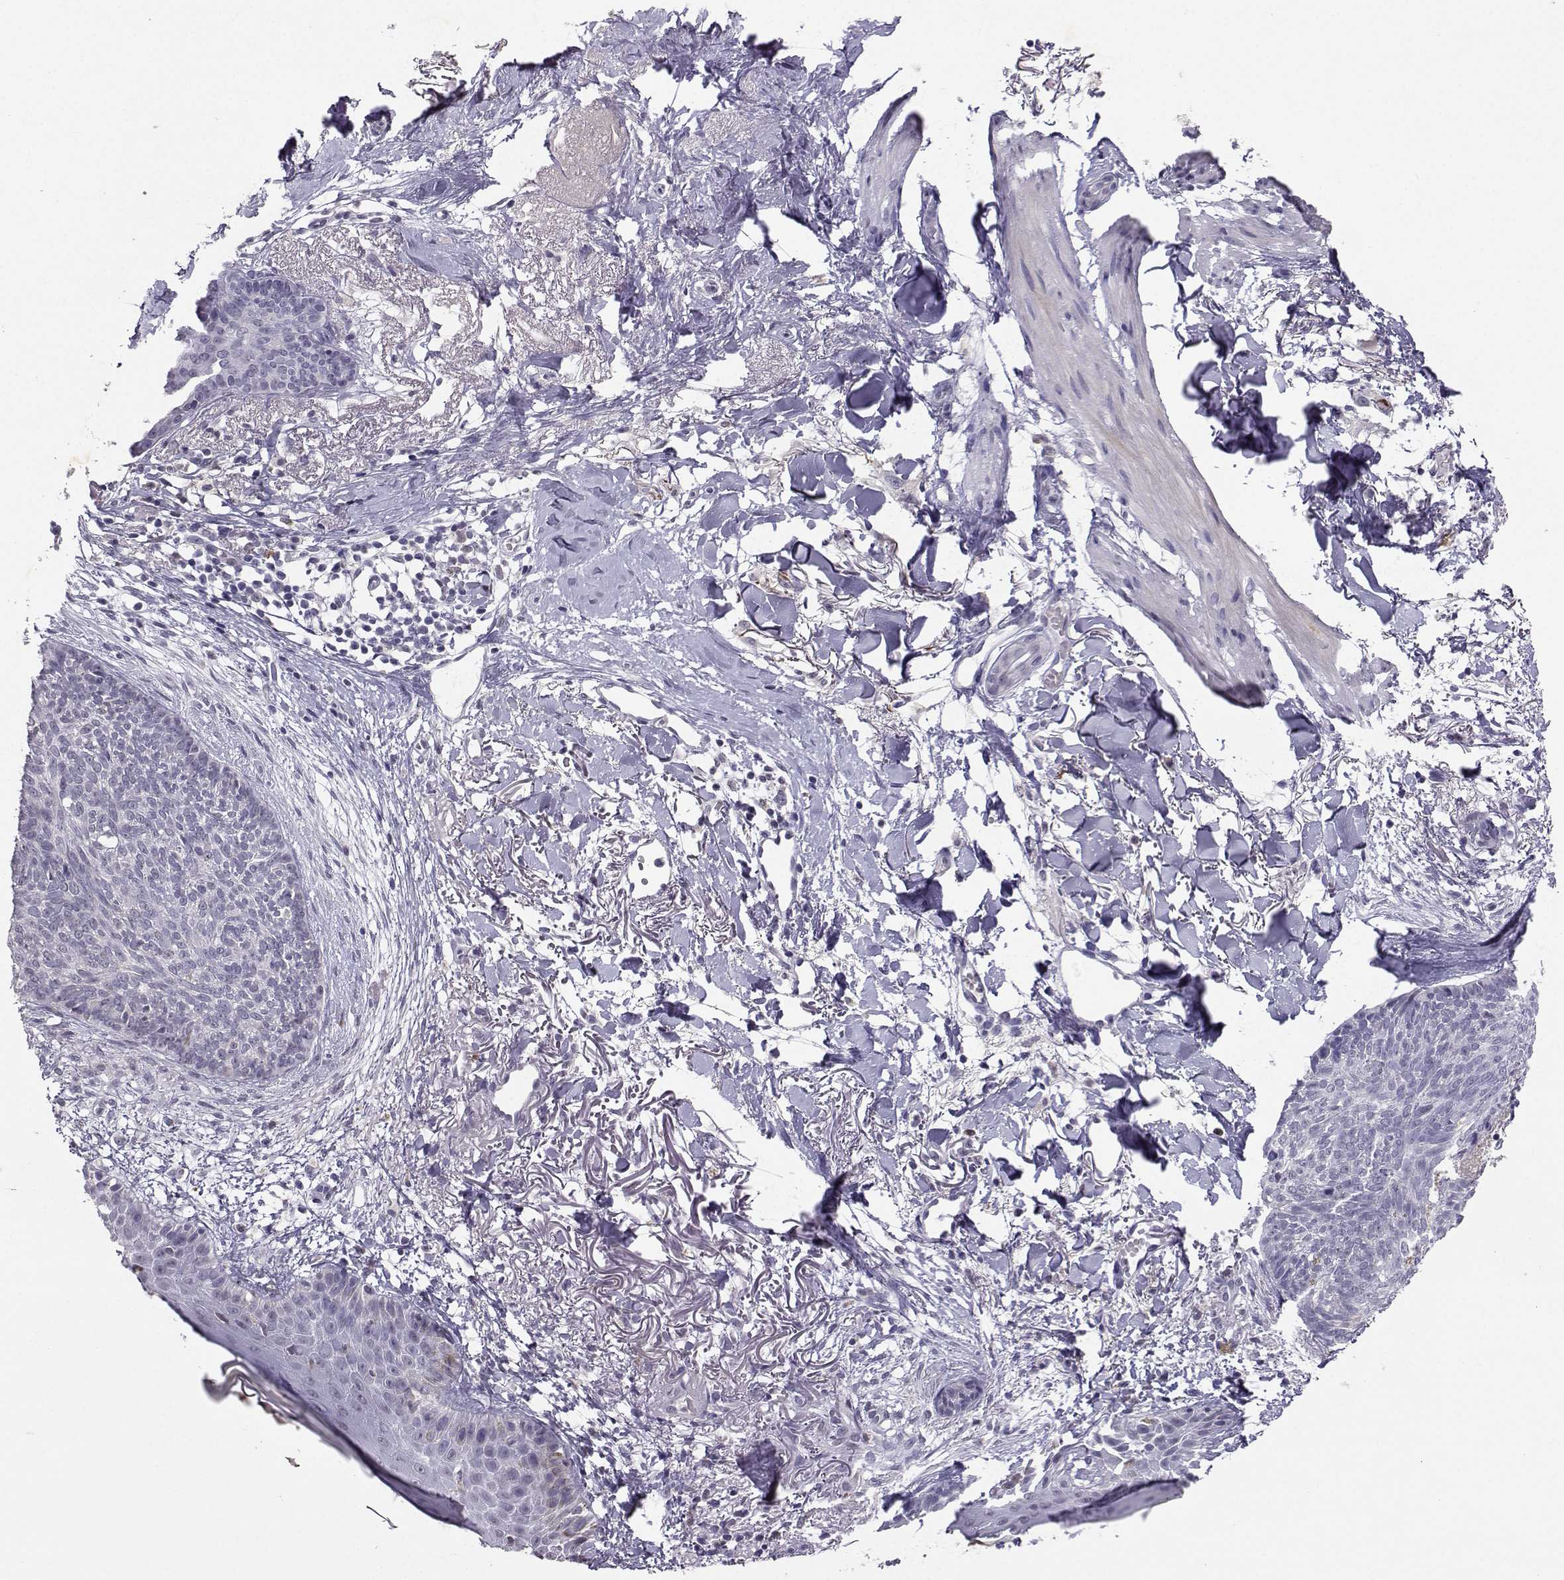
{"staining": {"intensity": "negative", "quantity": "none", "location": "none"}, "tissue": "skin cancer", "cell_type": "Tumor cells", "image_type": "cancer", "snomed": [{"axis": "morphology", "description": "Normal tissue, NOS"}, {"axis": "morphology", "description": "Basal cell carcinoma"}, {"axis": "topography", "description": "Skin"}], "caption": "A photomicrograph of basal cell carcinoma (skin) stained for a protein displays no brown staining in tumor cells. (DAB IHC visualized using brightfield microscopy, high magnification).", "gene": "TBR1", "patient": {"sex": "male", "age": 84}}